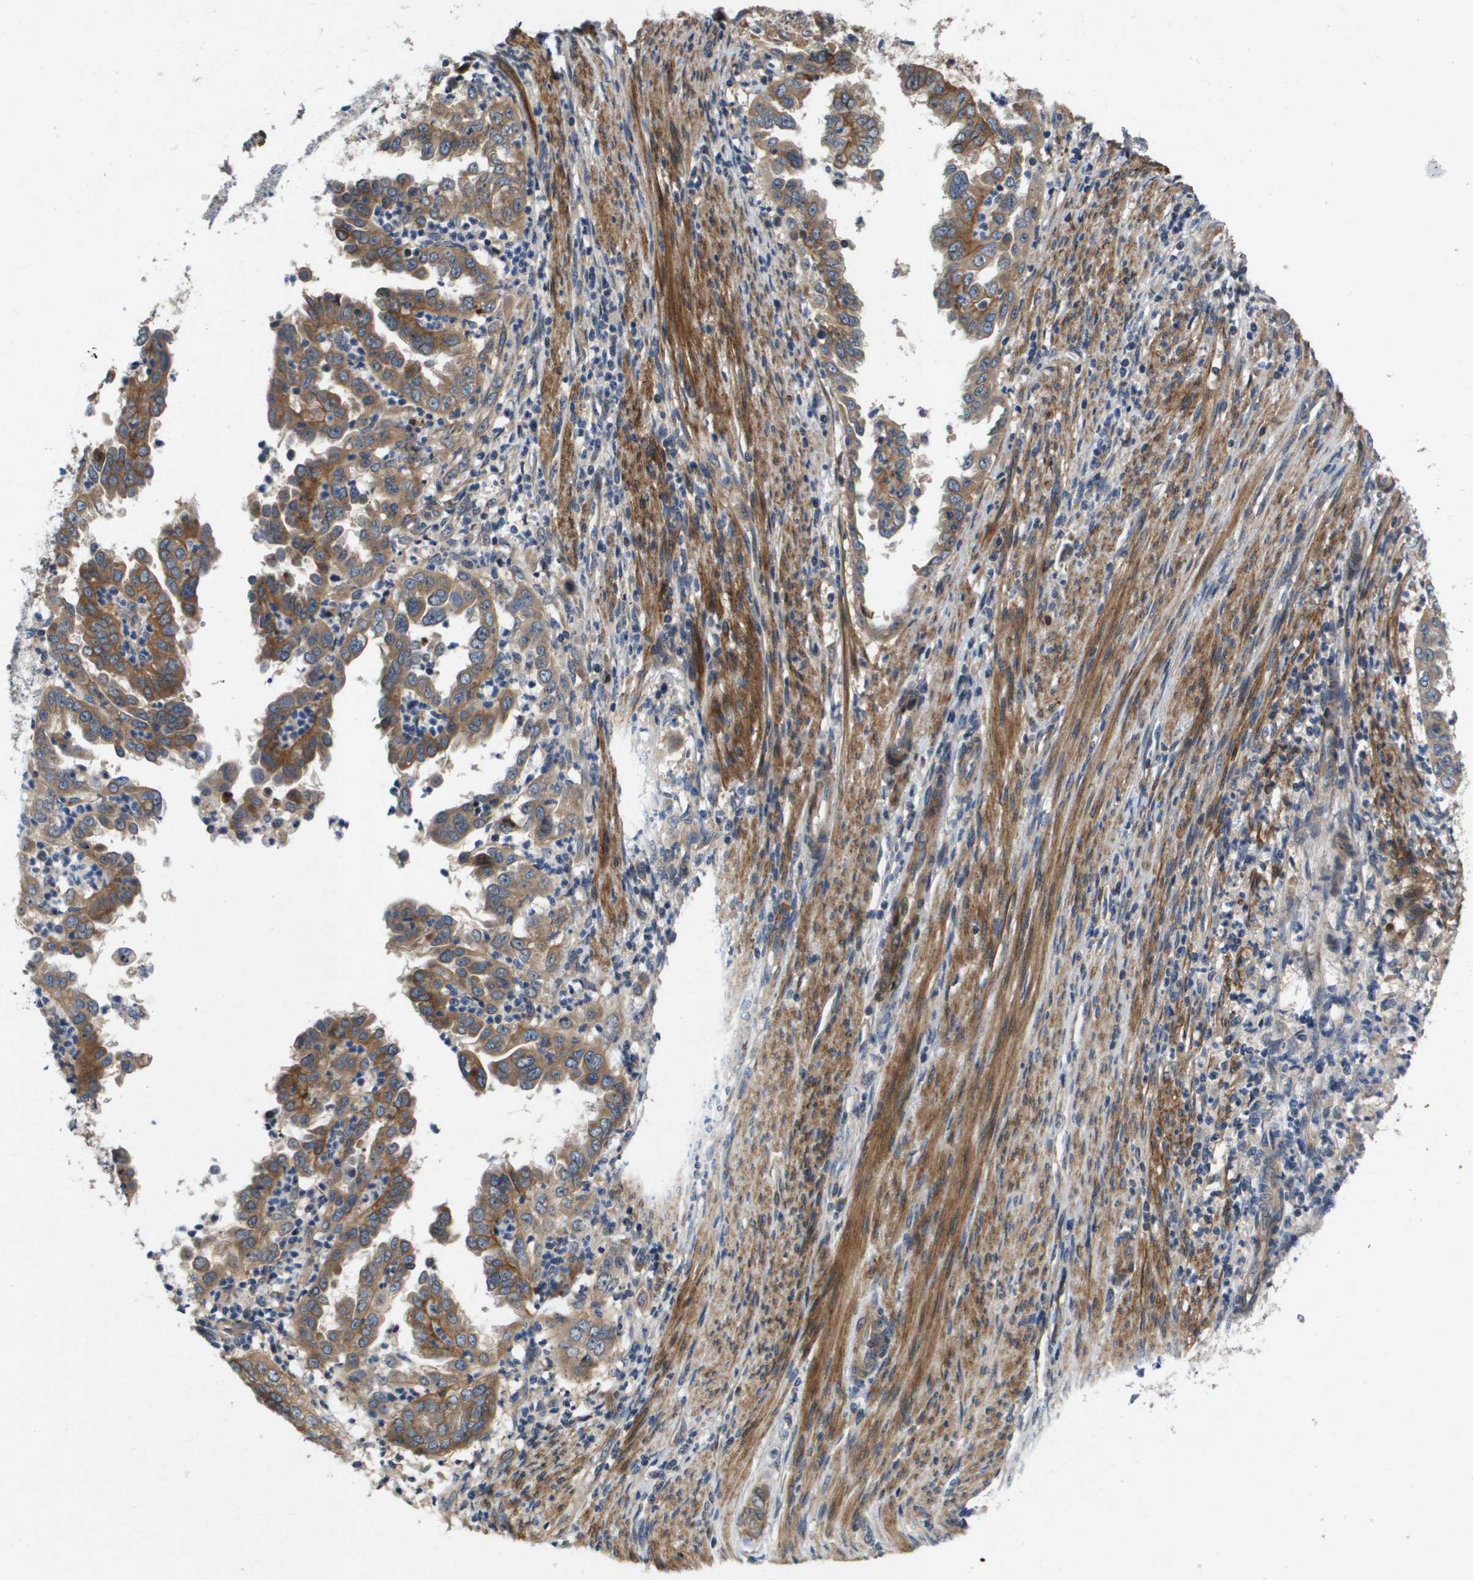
{"staining": {"intensity": "moderate", "quantity": ">75%", "location": "cytoplasmic/membranous"}, "tissue": "endometrial cancer", "cell_type": "Tumor cells", "image_type": "cancer", "snomed": [{"axis": "morphology", "description": "Adenocarcinoma, NOS"}, {"axis": "topography", "description": "Endometrium"}], "caption": "Immunohistochemical staining of human endometrial adenocarcinoma shows moderate cytoplasmic/membranous protein expression in approximately >75% of tumor cells.", "gene": "ENTPD2", "patient": {"sex": "female", "age": 85}}